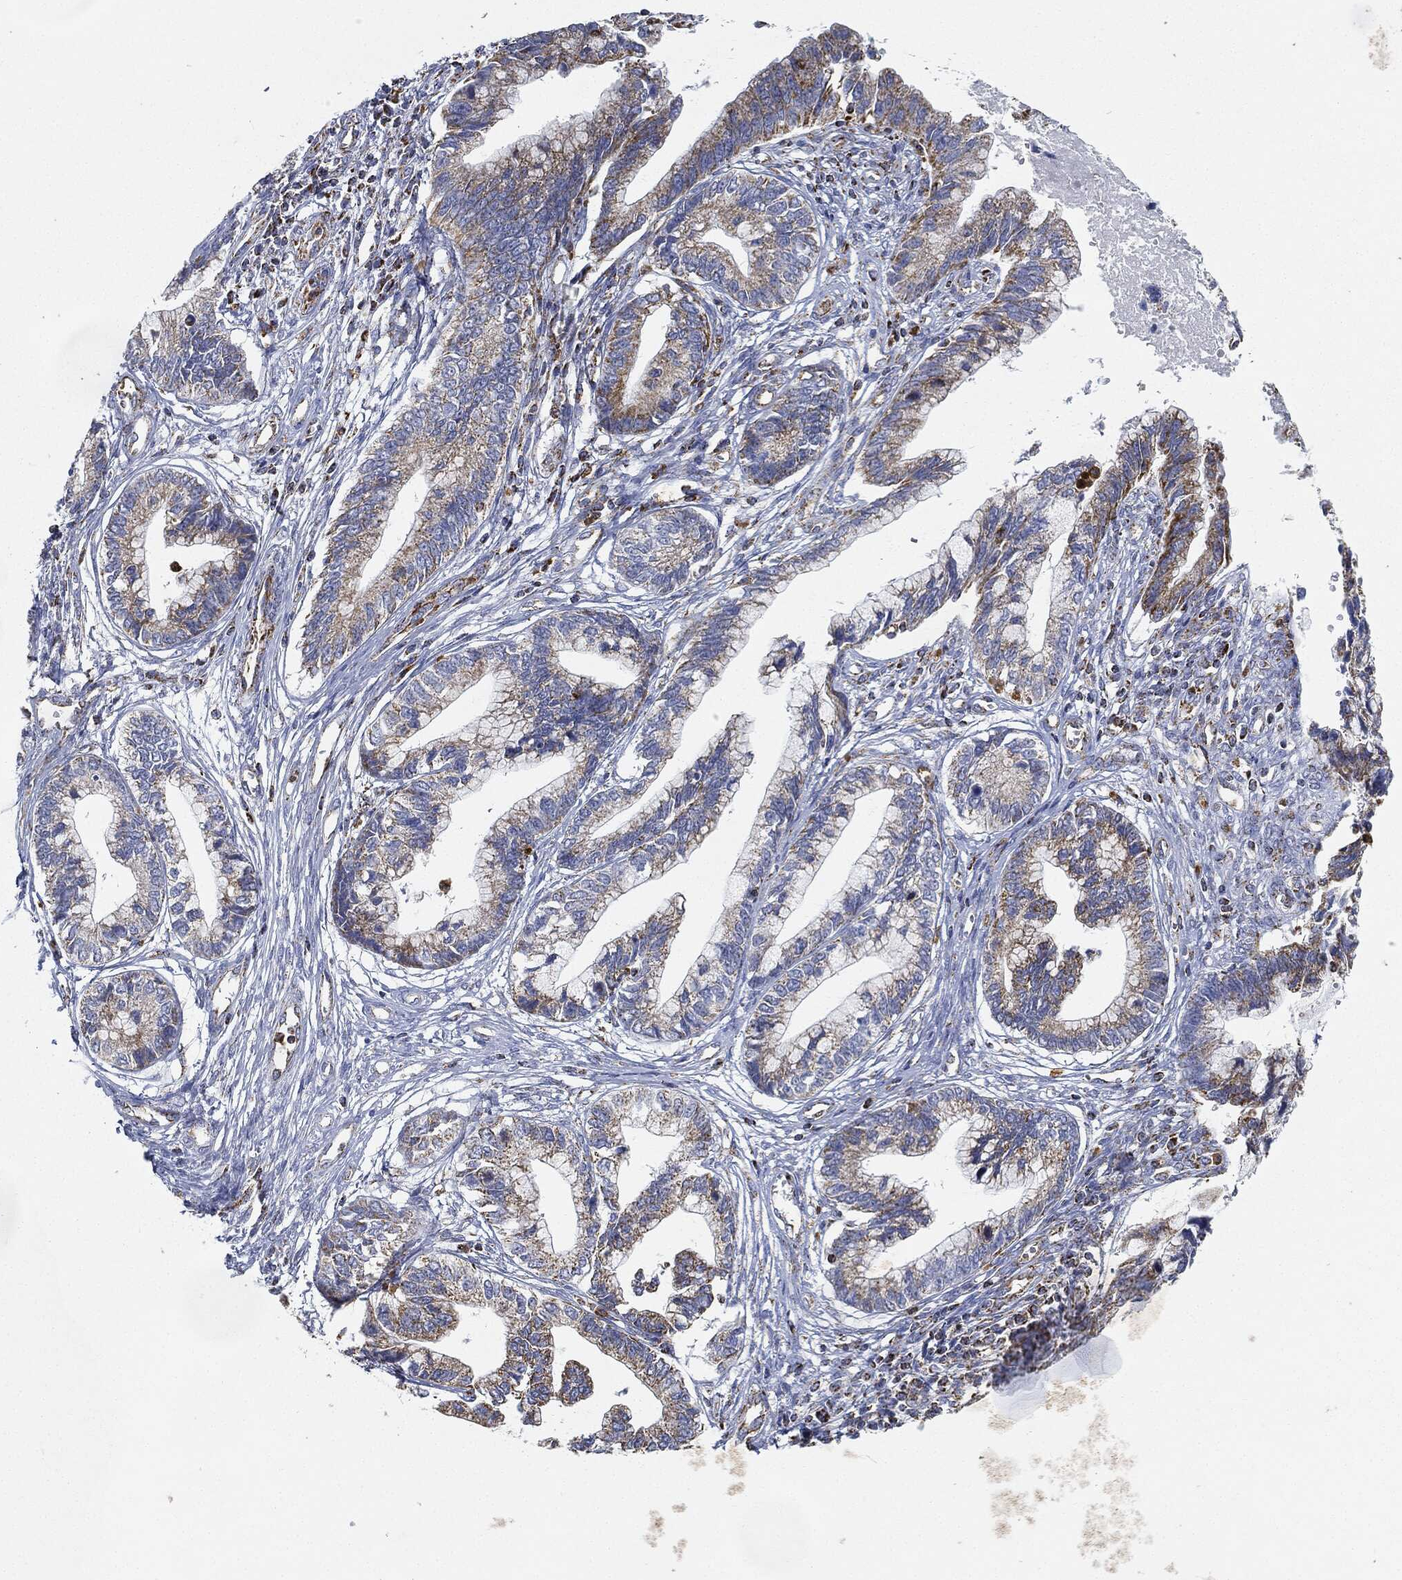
{"staining": {"intensity": "moderate", "quantity": ">75%", "location": "cytoplasmic/membranous"}, "tissue": "cervical cancer", "cell_type": "Tumor cells", "image_type": "cancer", "snomed": [{"axis": "morphology", "description": "Adenocarcinoma, NOS"}, {"axis": "topography", "description": "Cervix"}], "caption": "Immunohistochemistry staining of cervical adenocarcinoma, which displays medium levels of moderate cytoplasmic/membranous staining in about >75% of tumor cells indicating moderate cytoplasmic/membranous protein expression. The staining was performed using DAB (3,3'-diaminobenzidine) (brown) for protein detection and nuclei were counterstained in hematoxylin (blue).", "gene": "CAPN15", "patient": {"sex": "female", "age": 44}}